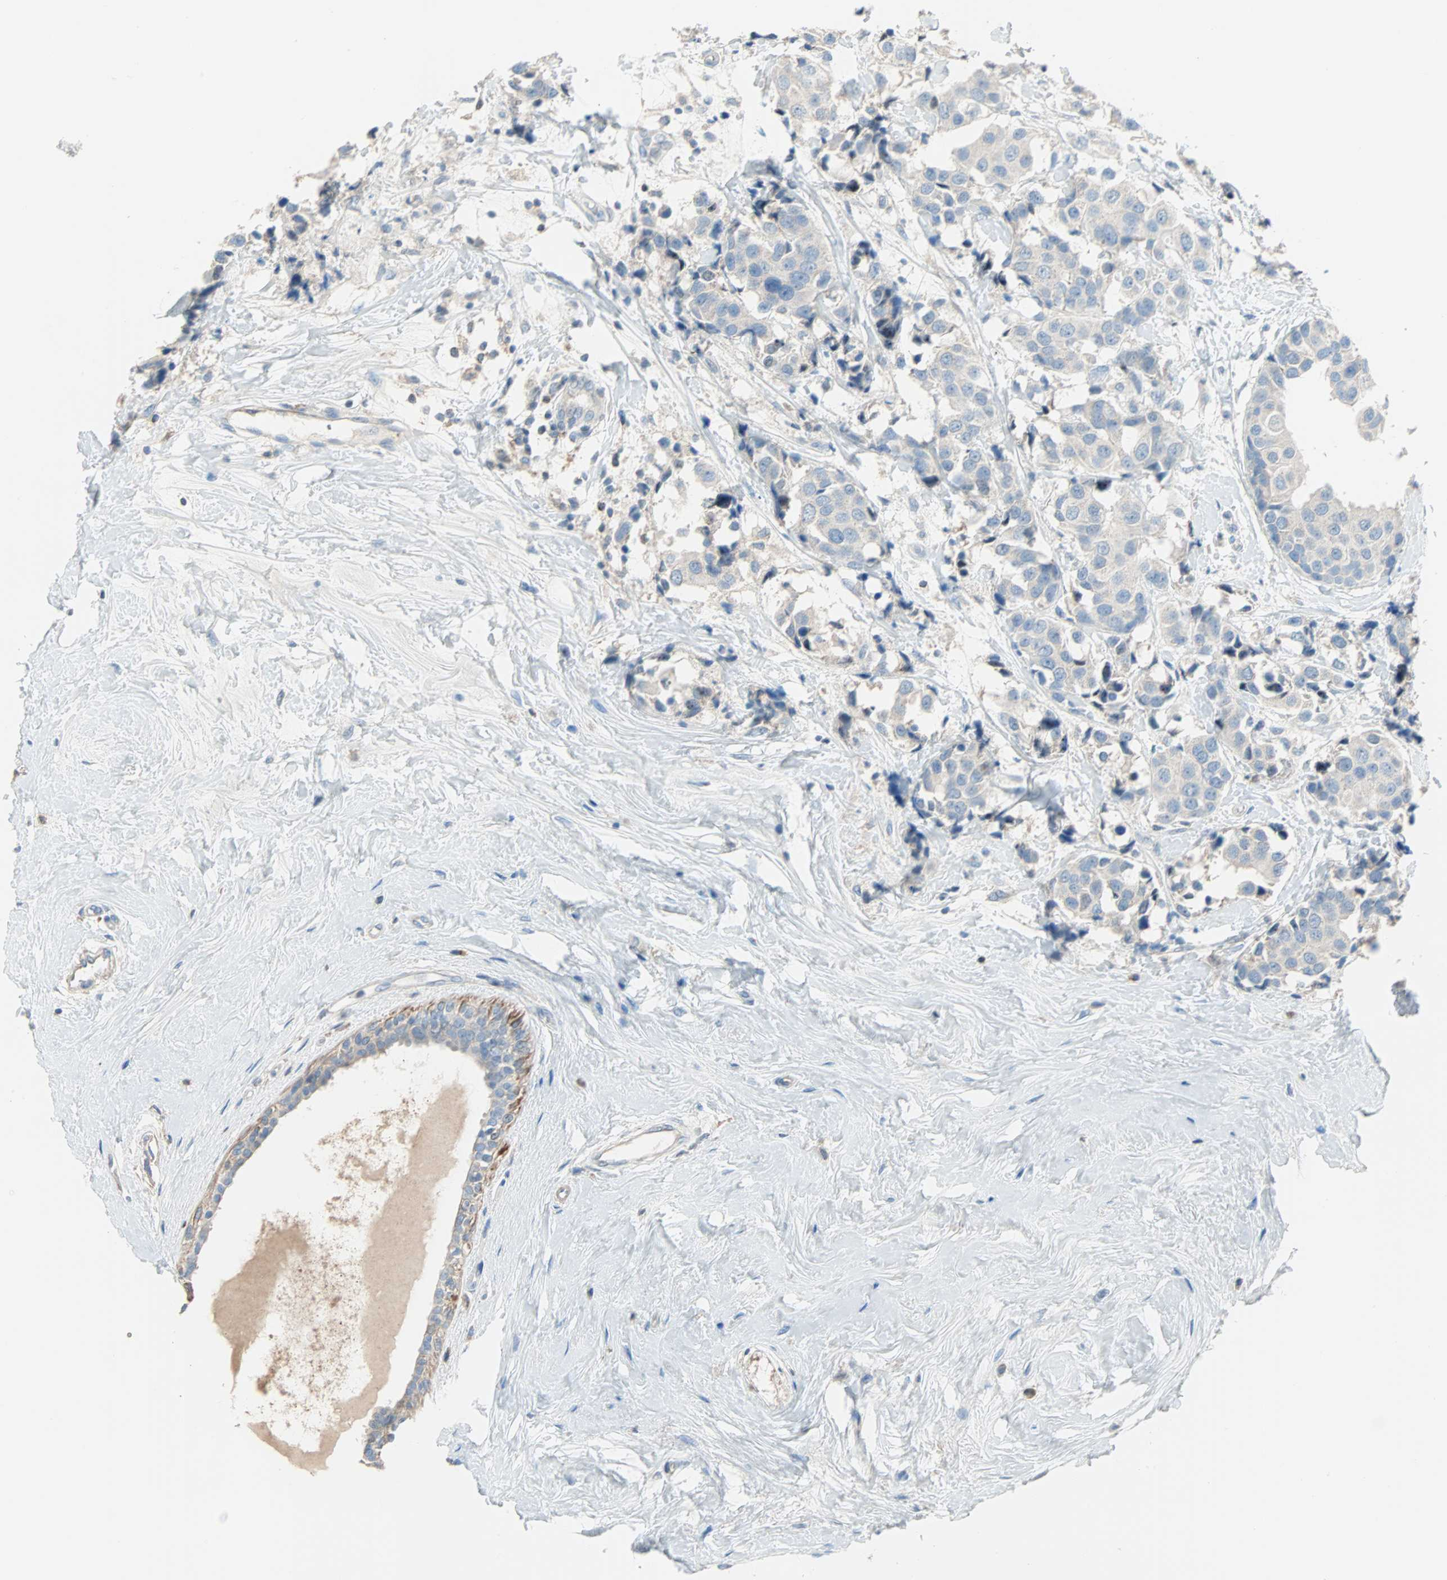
{"staining": {"intensity": "negative", "quantity": "none", "location": "none"}, "tissue": "breast cancer", "cell_type": "Tumor cells", "image_type": "cancer", "snomed": [{"axis": "morphology", "description": "Normal tissue, NOS"}, {"axis": "morphology", "description": "Duct carcinoma"}, {"axis": "topography", "description": "Breast"}], "caption": "IHC micrograph of invasive ductal carcinoma (breast) stained for a protein (brown), which demonstrates no expression in tumor cells.", "gene": "ACVRL1", "patient": {"sex": "female", "age": 39}}